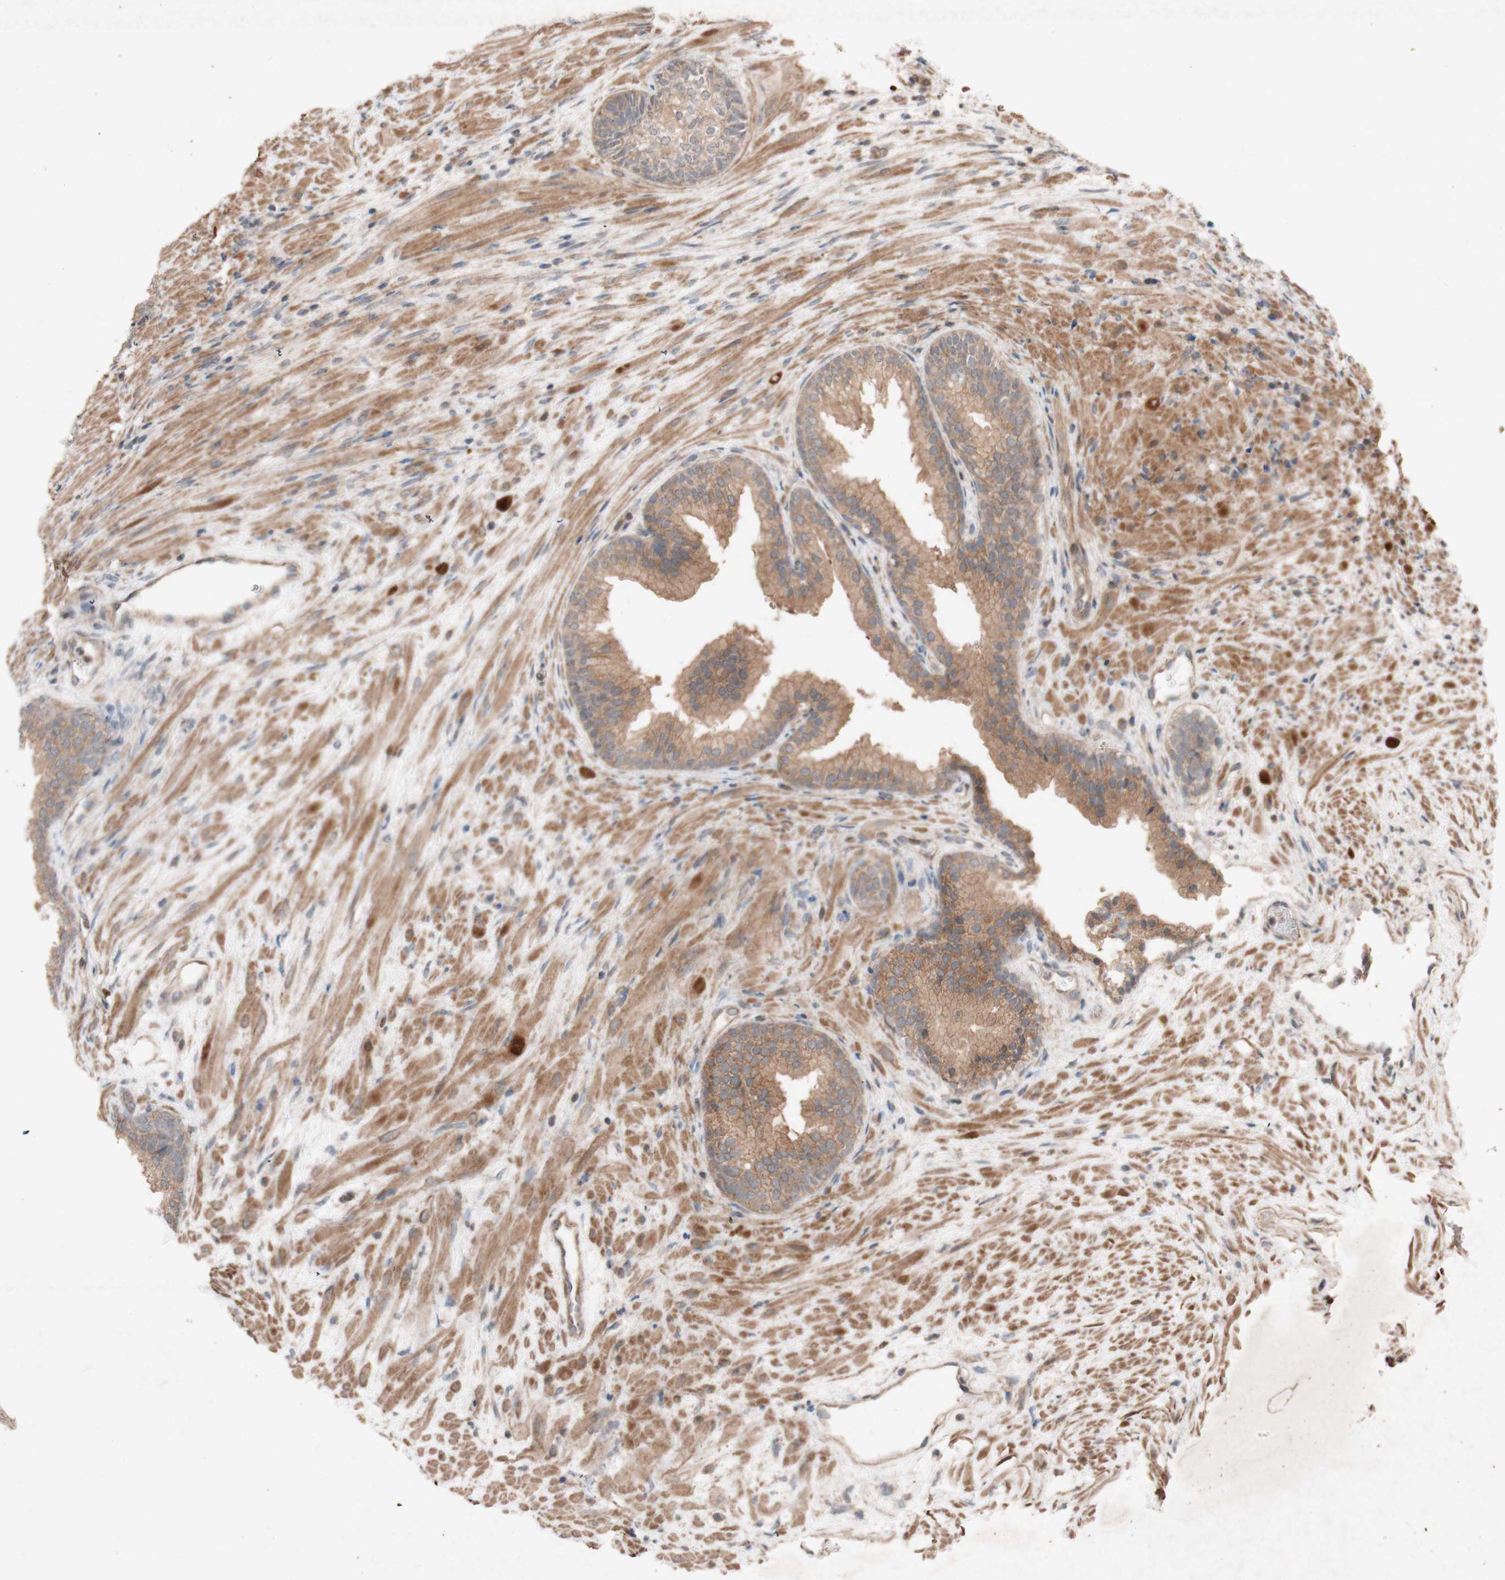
{"staining": {"intensity": "moderate", "quantity": ">75%", "location": "cytoplasmic/membranous"}, "tissue": "prostate", "cell_type": "Glandular cells", "image_type": "normal", "snomed": [{"axis": "morphology", "description": "Normal tissue, NOS"}, {"axis": "topography", "description": "Prostate"}], "caption": "Protein staining demonstrates moderate cytoplasmic/membranous staining in about >75% of glandular cells in unremarkable prostate.", "gene": "ATP6V1F", "patient": {"sex": "male", "age": 76}}